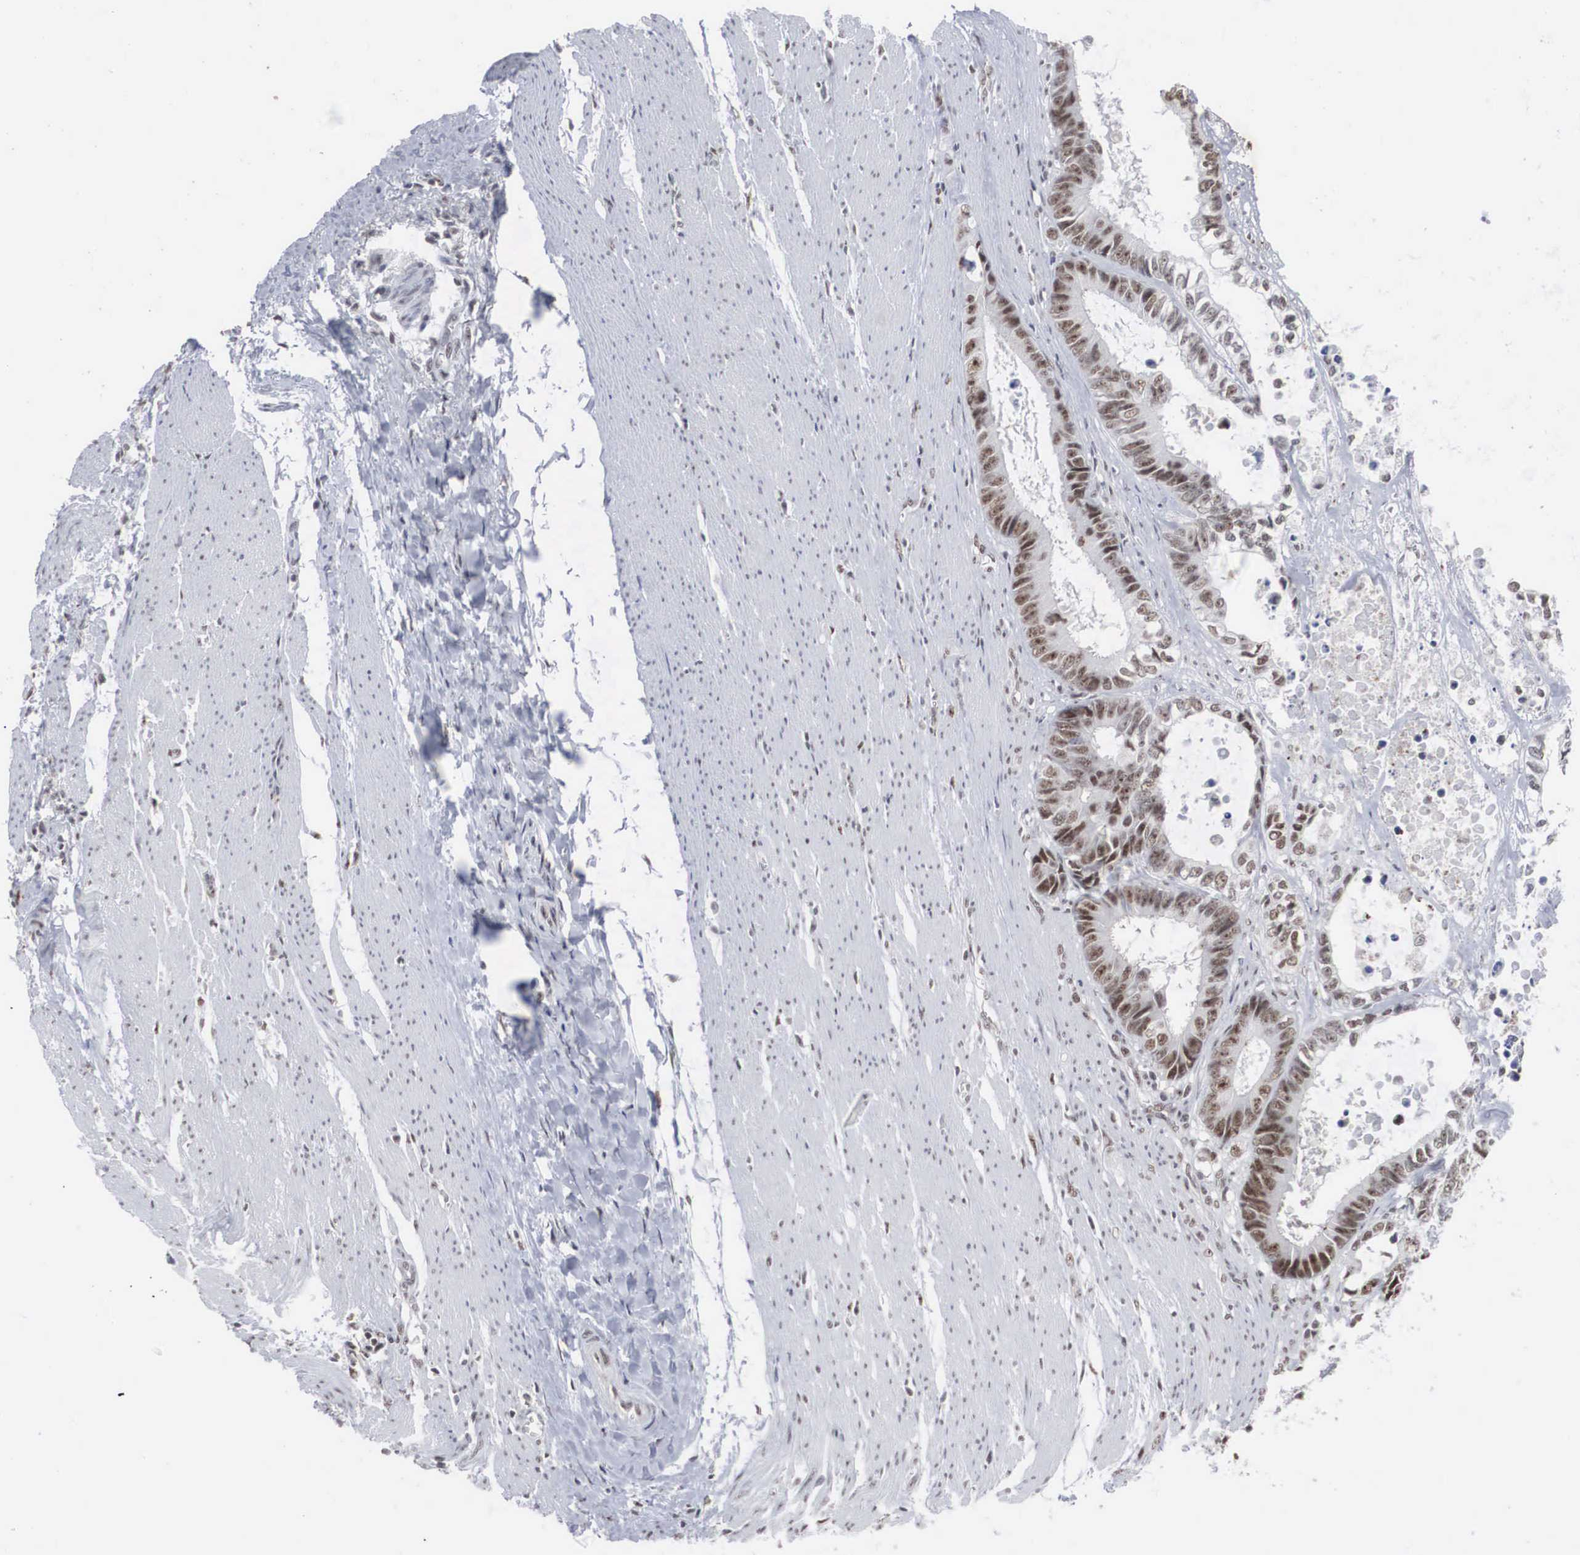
{"staining": {"intensity": "moderate", "quantity": ">75%", "location": "nuclear"}, "tissue": "colorectal cancer", "cell_type": "Tumor cells", "image_type": "cancer", "snomed": [{"axis": "morphology", "description": "Adenocarcinoma, NOS"}, {"axis": "topography", "description": "Rectum"}], "caption": "Moderate nuclear expression is seen in approximately >75% of tumor cells in colorectal adenocarcinoma. The protein is shown in brown color, while the nuclei are stained blue.", "gene": "AUTS2", "patient": {"sex": "female", "age": 98}}